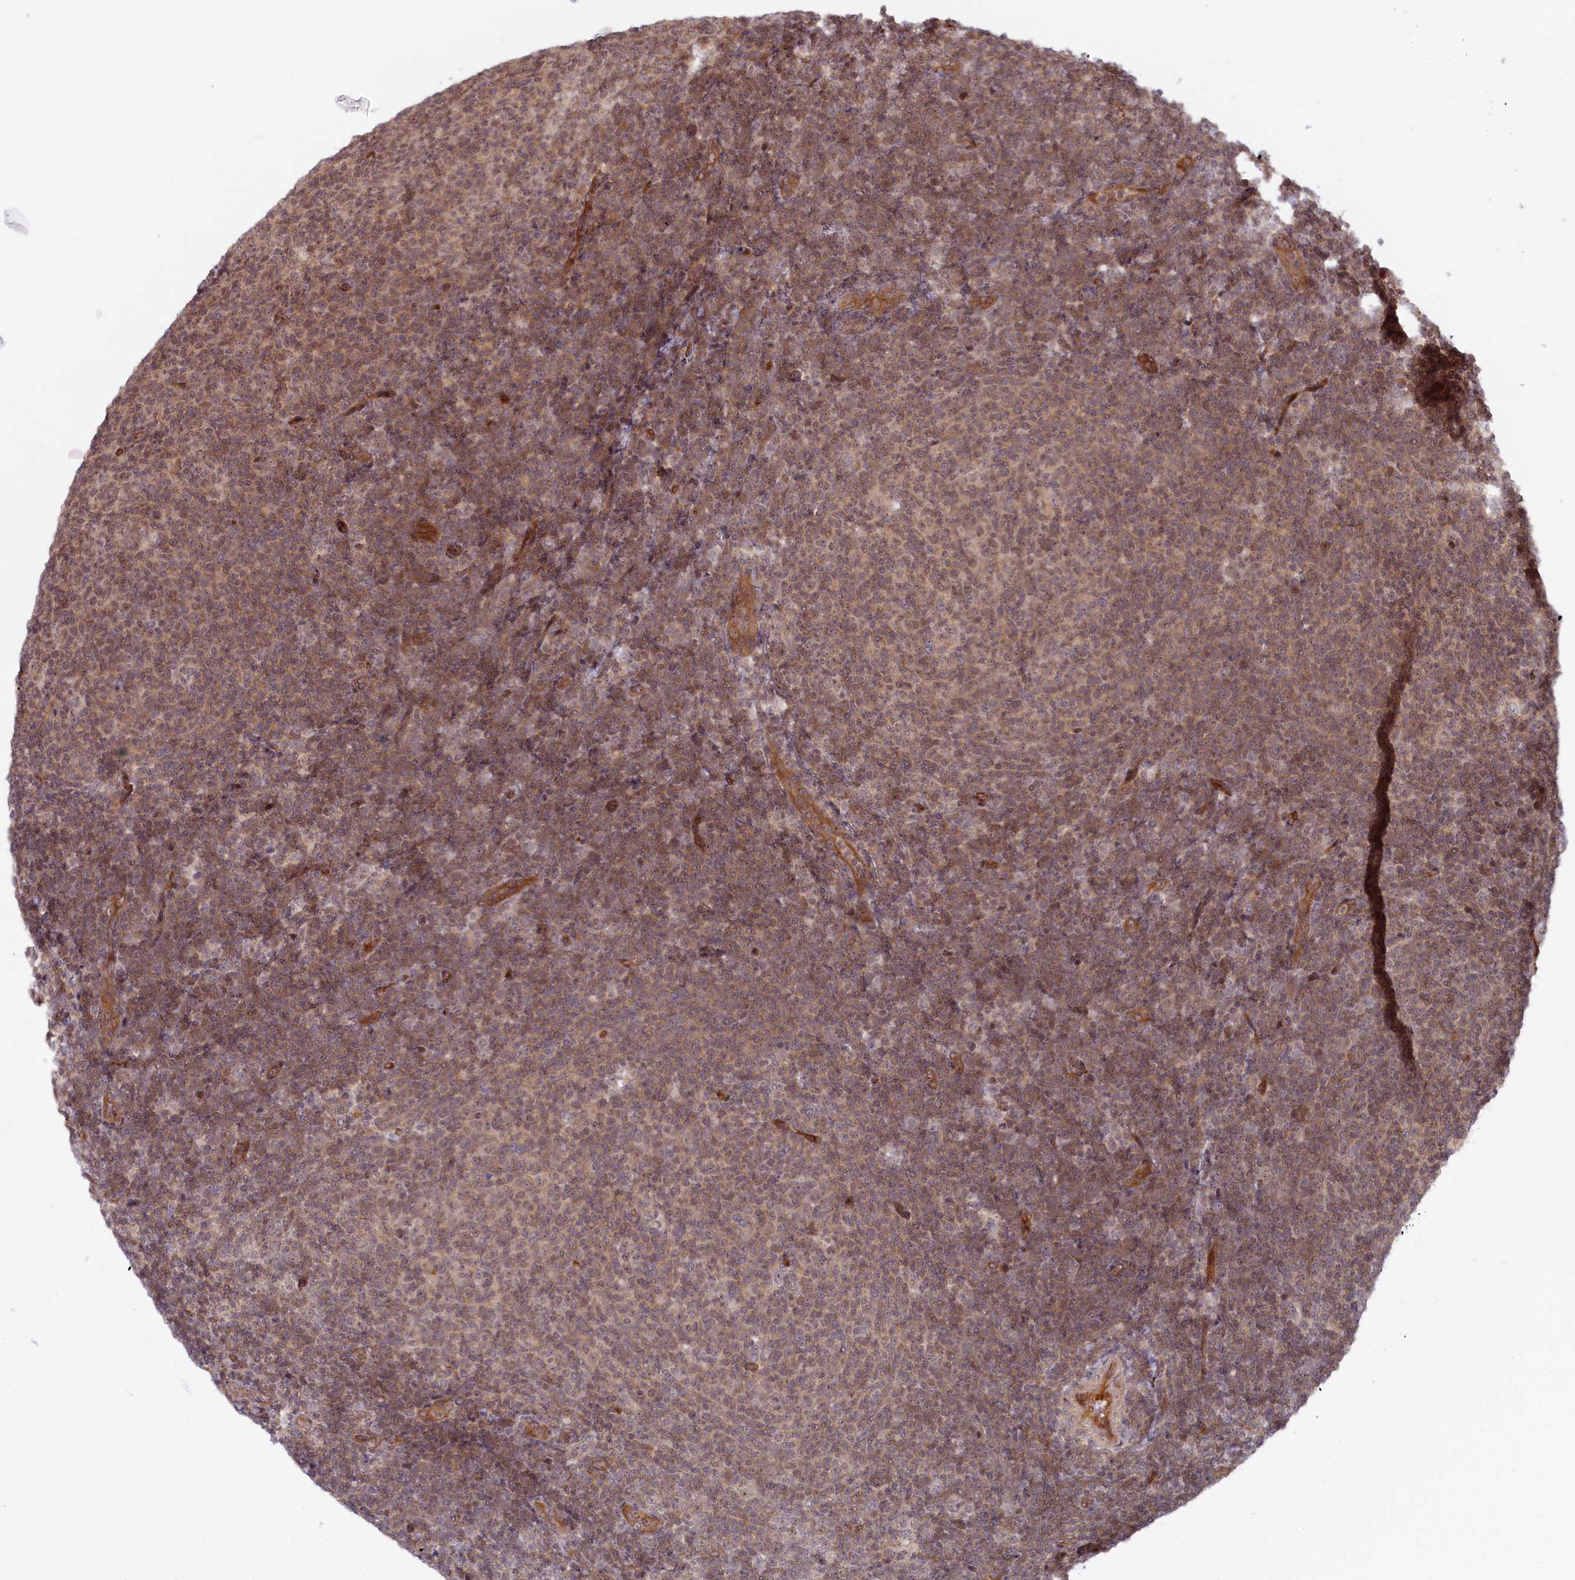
{"staining": {"intensity": "moderate", "quantity": ">75%", "location": "nuclear"}, "tissue": "lymphoma", "cell_type": "Tumor cells", "image_type": "cancer", "snomed": [{"axis": "morphology", "description": "Malignant lymphoma, non-Hodgkin's type, Low grade"}, {"axis": "topography", "description": "Lymph node"}], "caption": "A micrograph of human low-grade malignant lymphoma, non-Hodgkin's type stained for a protein reveals moderate nuclear brown staining in tumor cells. The staining was performed using DAB, with brown indicating positive protein expression. Nuclei are stained blue with hematoxylin.", "gene": "SNRK", "patient": {"sex": "male", "age": 66}}